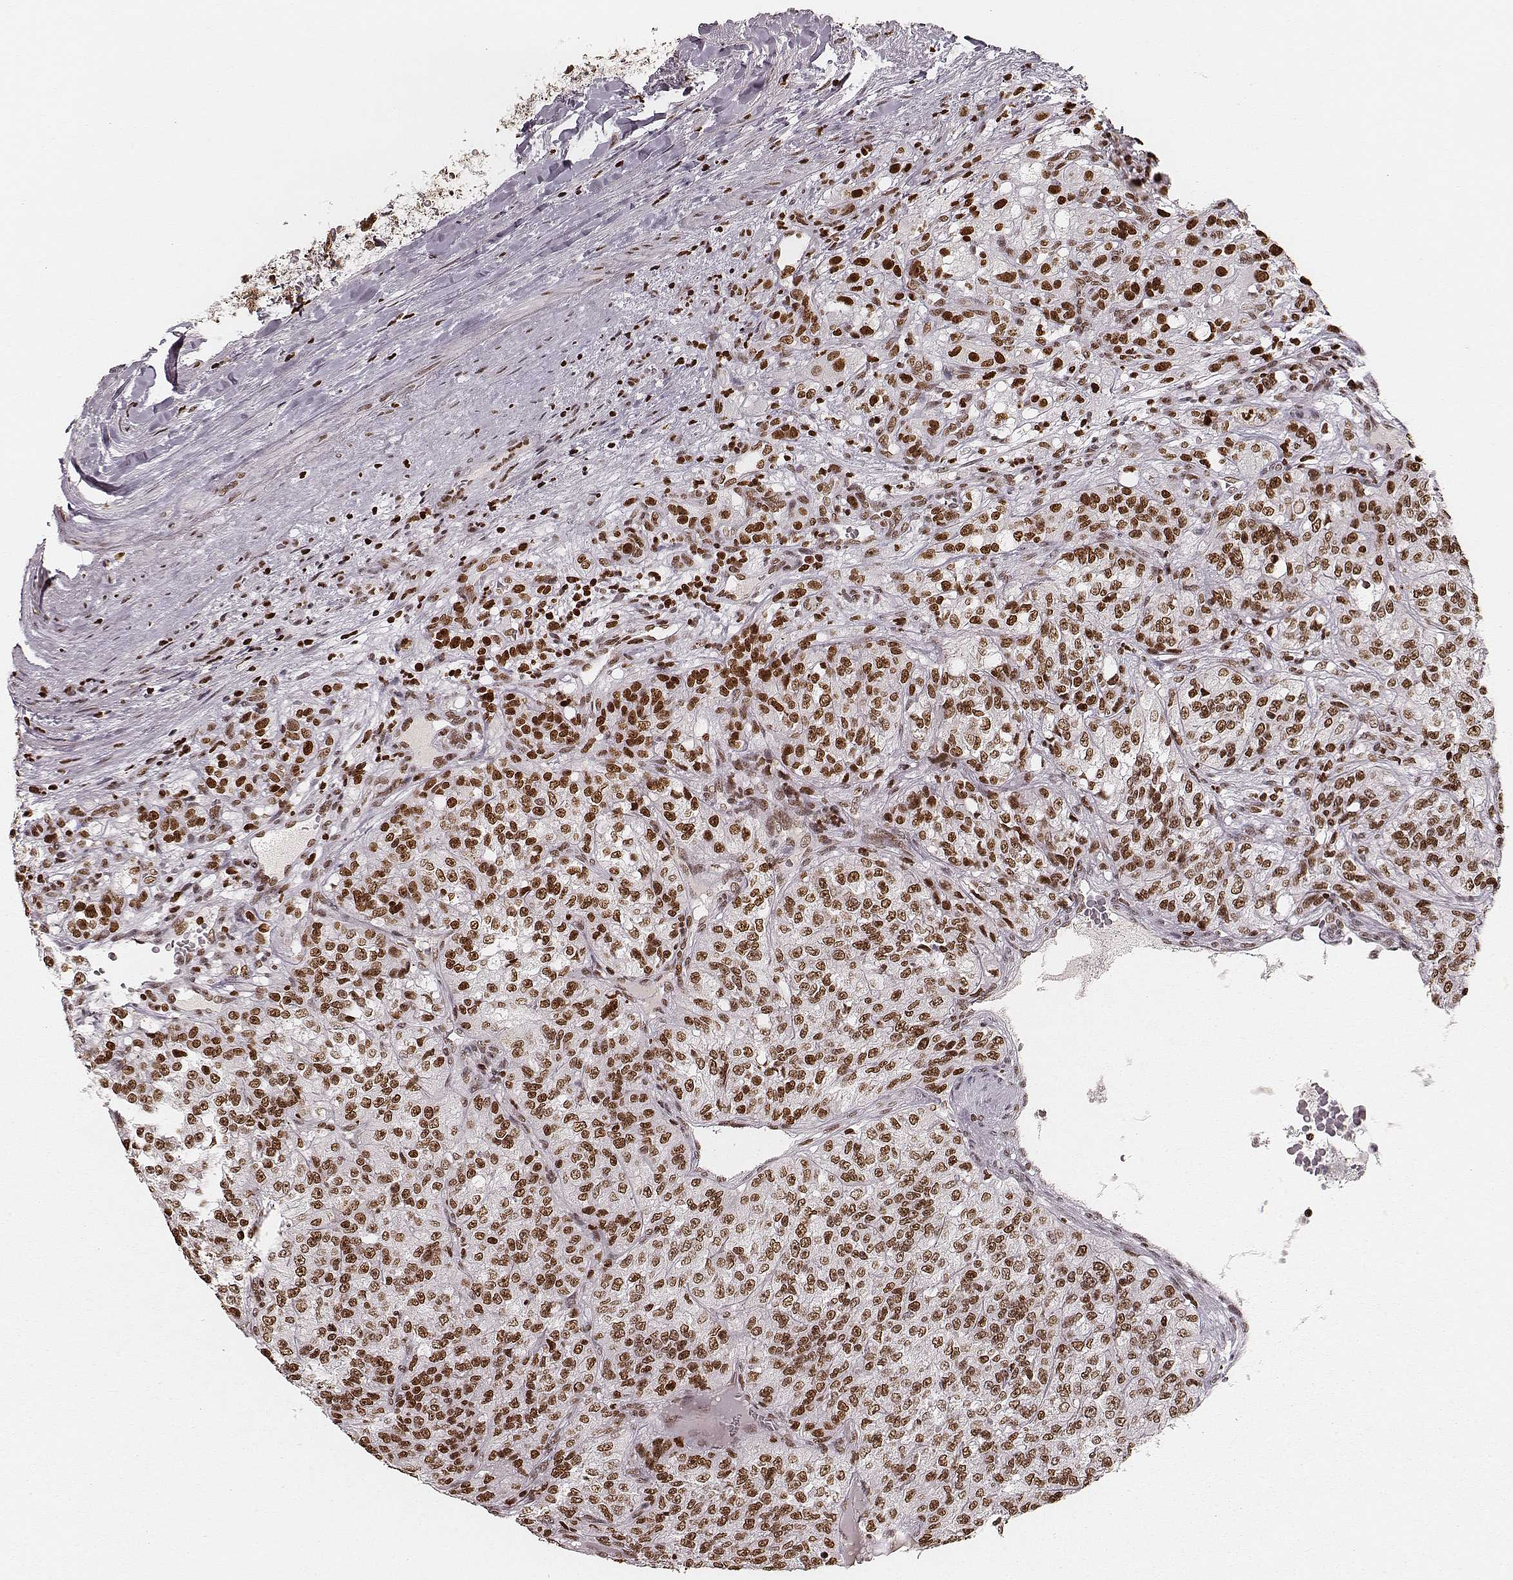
{"staining": {"intensity": "moderate", "quantity": ">75%", "location": "nuclear"}, "tissue": "renal cancer", "cell_type": "Tumor cells", "image_type": "cancer", "snomed": [{"axis": "morphology", "description": "Adenocarcinoma, NOS"}, {"axis": "topography", "description": "Kidney"}], "caption": "Immunohistochemistry (IHC) staining of adenocarcinoma (renal), which reveals medium levels of moderate nuclear staining in about >75% of tumor cells indicating moderate nuclear protein expression. The staining was performed using DAB (brown) for protein detection and nuclei were counterstained in hematoxylin (blue).", "gene": "PARP1", "patient": {"sex": "female", "age": 63}}